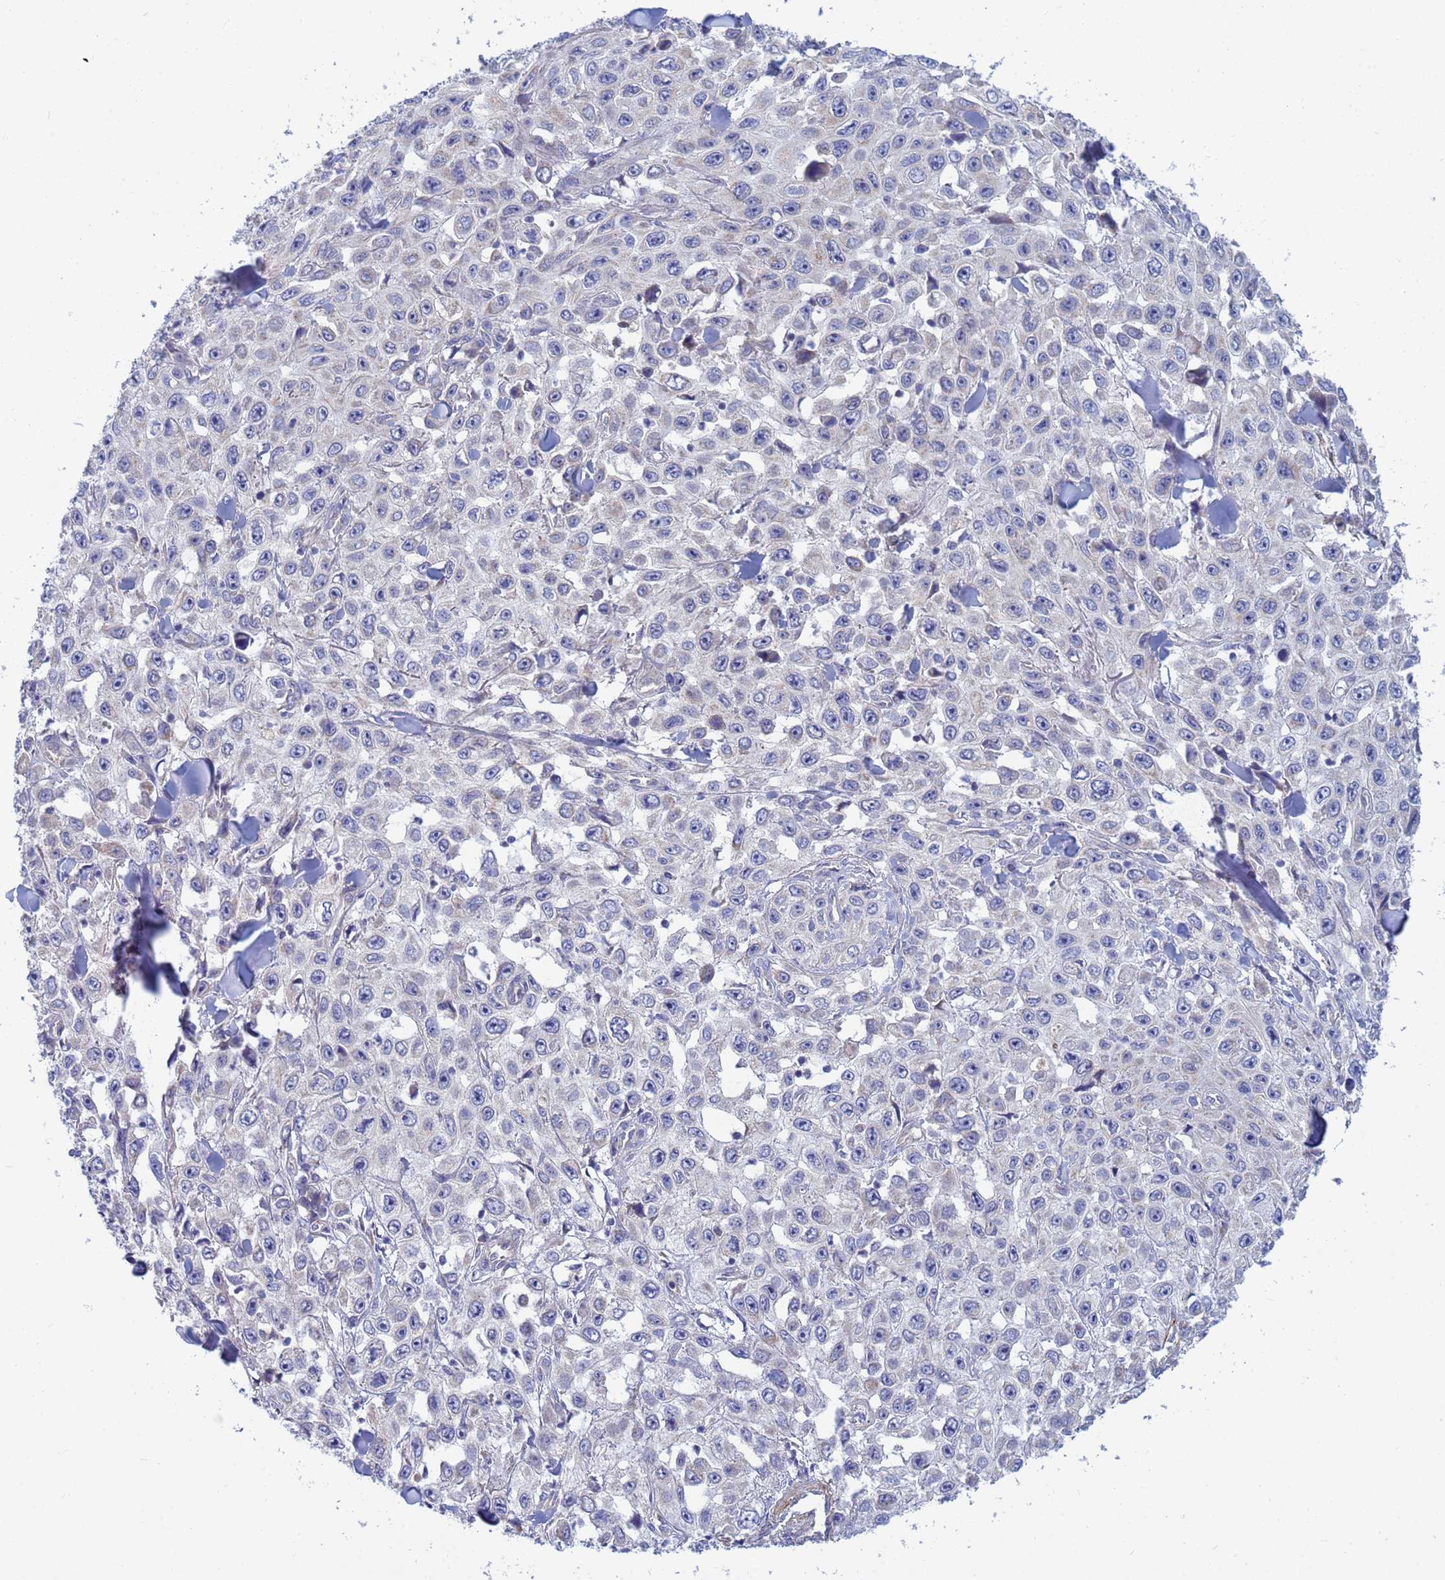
{"staining": {"intensity": "weak", "quantity": "<25%", "location": "cytoplasmic/membranous"}, "tissue": "skin cancer", "cell_type": "Tumor cells", "image_type": "cancer", "snomed": [{"axis": "morphology", "description": "Squamous cell carcinoma, NOS"}, {"axis": "topography", "description": "Skin"}], "caption": "IHC micrograph of human skin cancer stained for a protein (brown), which shows no staining in tumor cells.", "gene": "SDR39U1", "patient": {"sex": "male", "age": 82}}